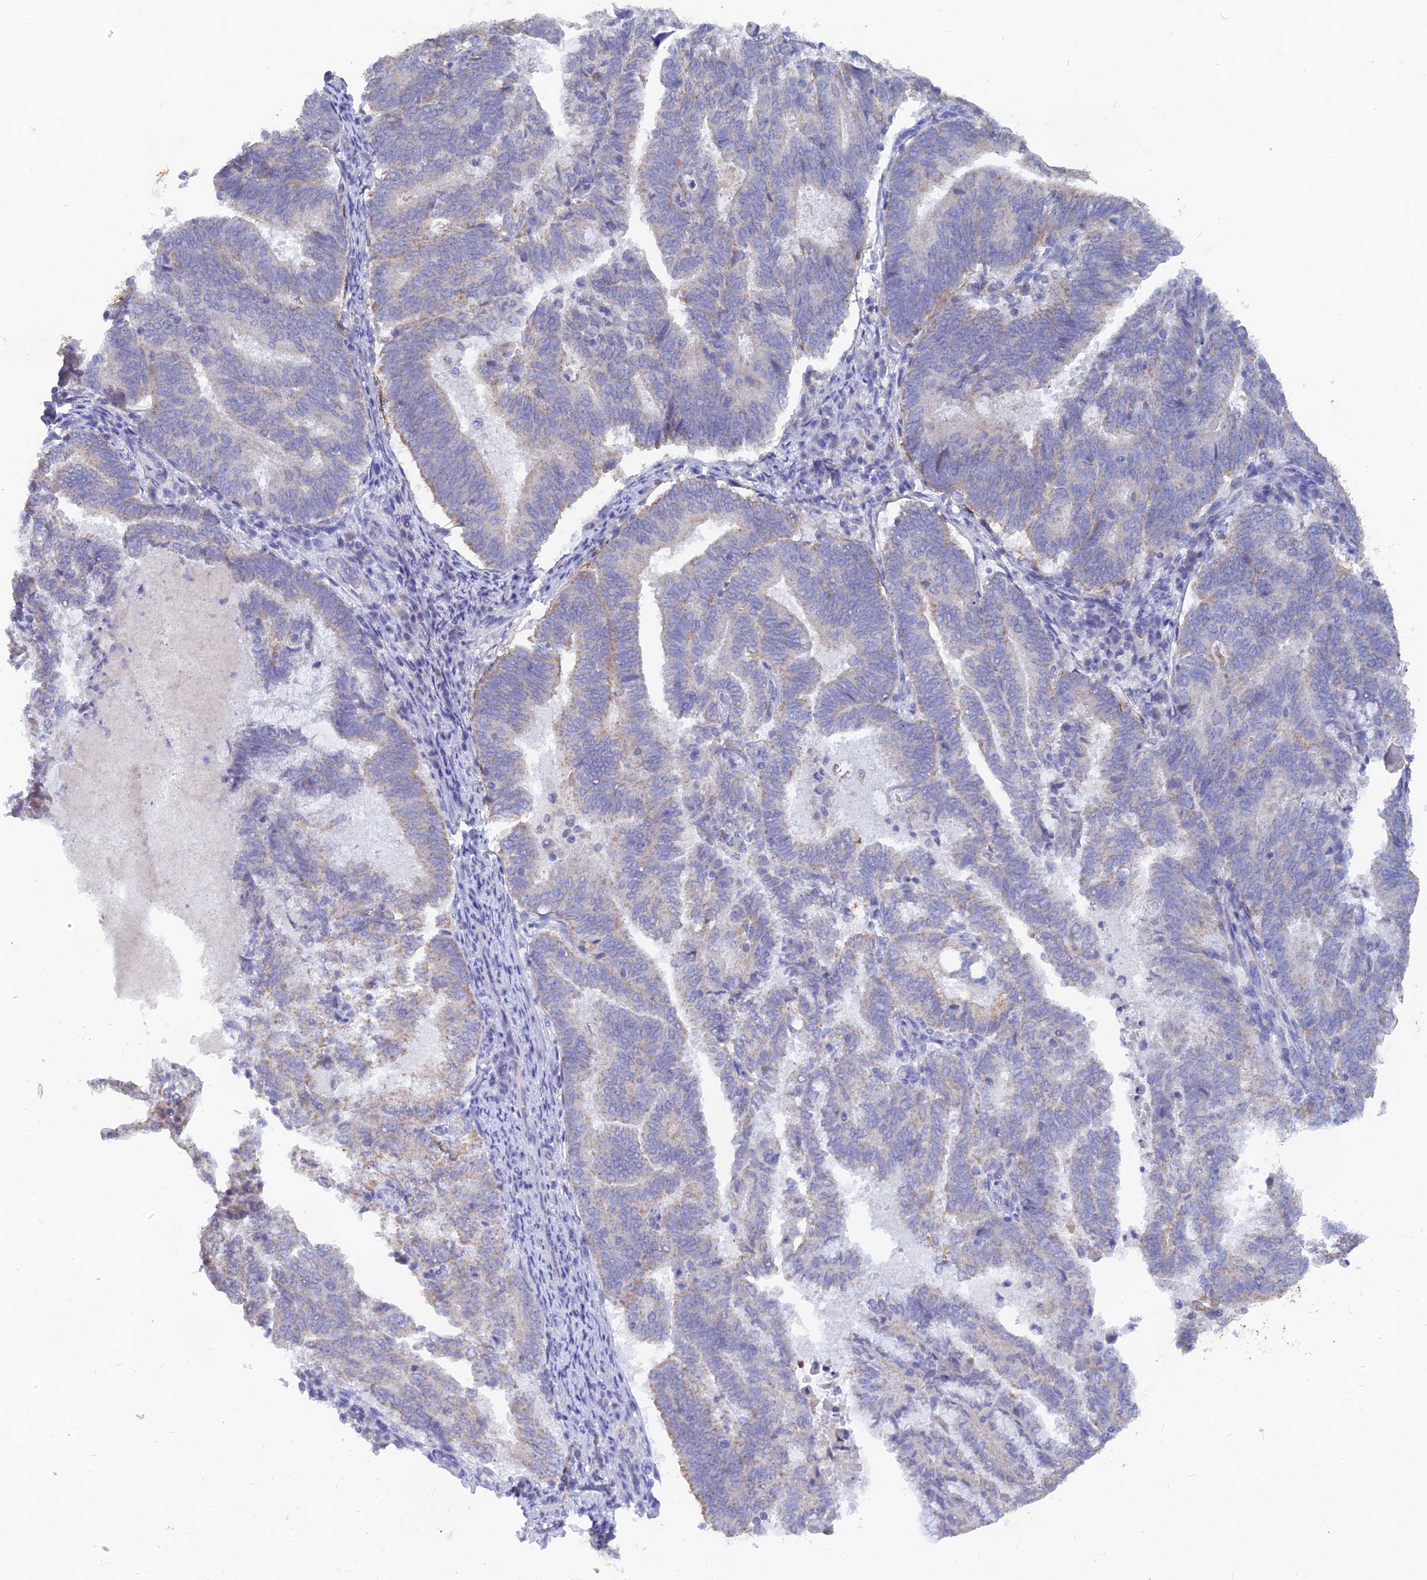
{"staining": {"intensity": "negative", "quantity": "none", "location": "none"}, "tissue": "endometrial cancer", "cell_type": "Tumor cells", "image_type": "cancer", "snomed": [{"axis": "morphology", "description": "Adenocarcinoma, NOS"}, {"axis": "topography", "description": "Endometrium"}], "caption": "Immunohistochemistry of human endometrial cancer (adenocarcinoma) reveals no expression in tumor cells.", "gene": "LRIF1", "patient": {"sex": "female", "age": 80}}